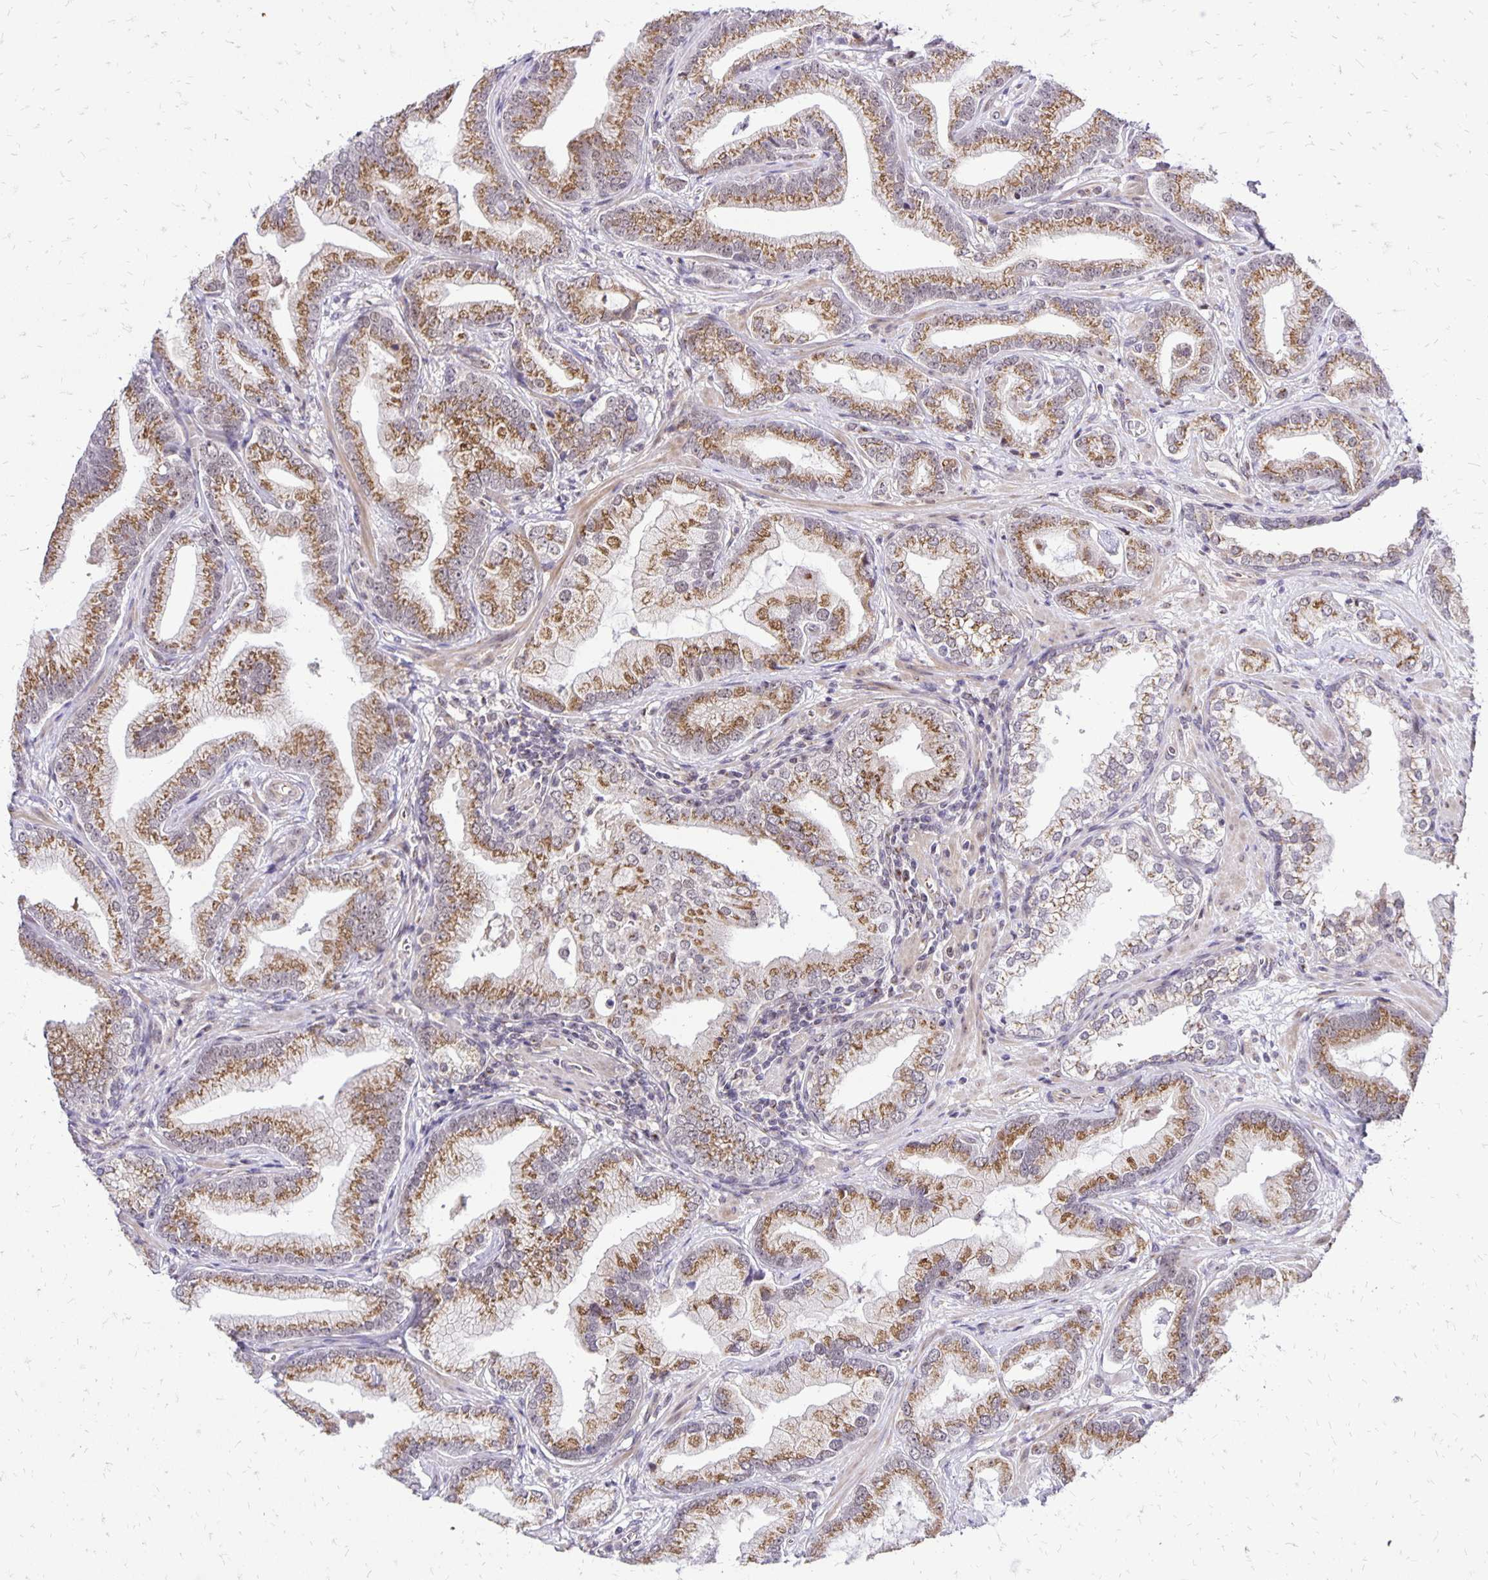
{"staining": {"intensity": "moderate", "quantity": ">75%", "location": "cytoplasmic/membranous"}, "tissue": "prostate cancer", "cell_type": "Tumor cells", "image_type": "cancer", "snomed": [{"axis": "morphology", "description": "Adenocarcinoma, Low grade"}, {"axis": "topography", "description": "Prostate"}], "caption": "This histopathology image demonstrates immunohistochemistry (IHC) staining of prostate low-grade adenocarcinoma, with medium moderate cytoplasmic/membranous staining in about >75% of tumor cells.", "gene": "GOLGA5", "patient": {"sex": "male", "age": 62}}